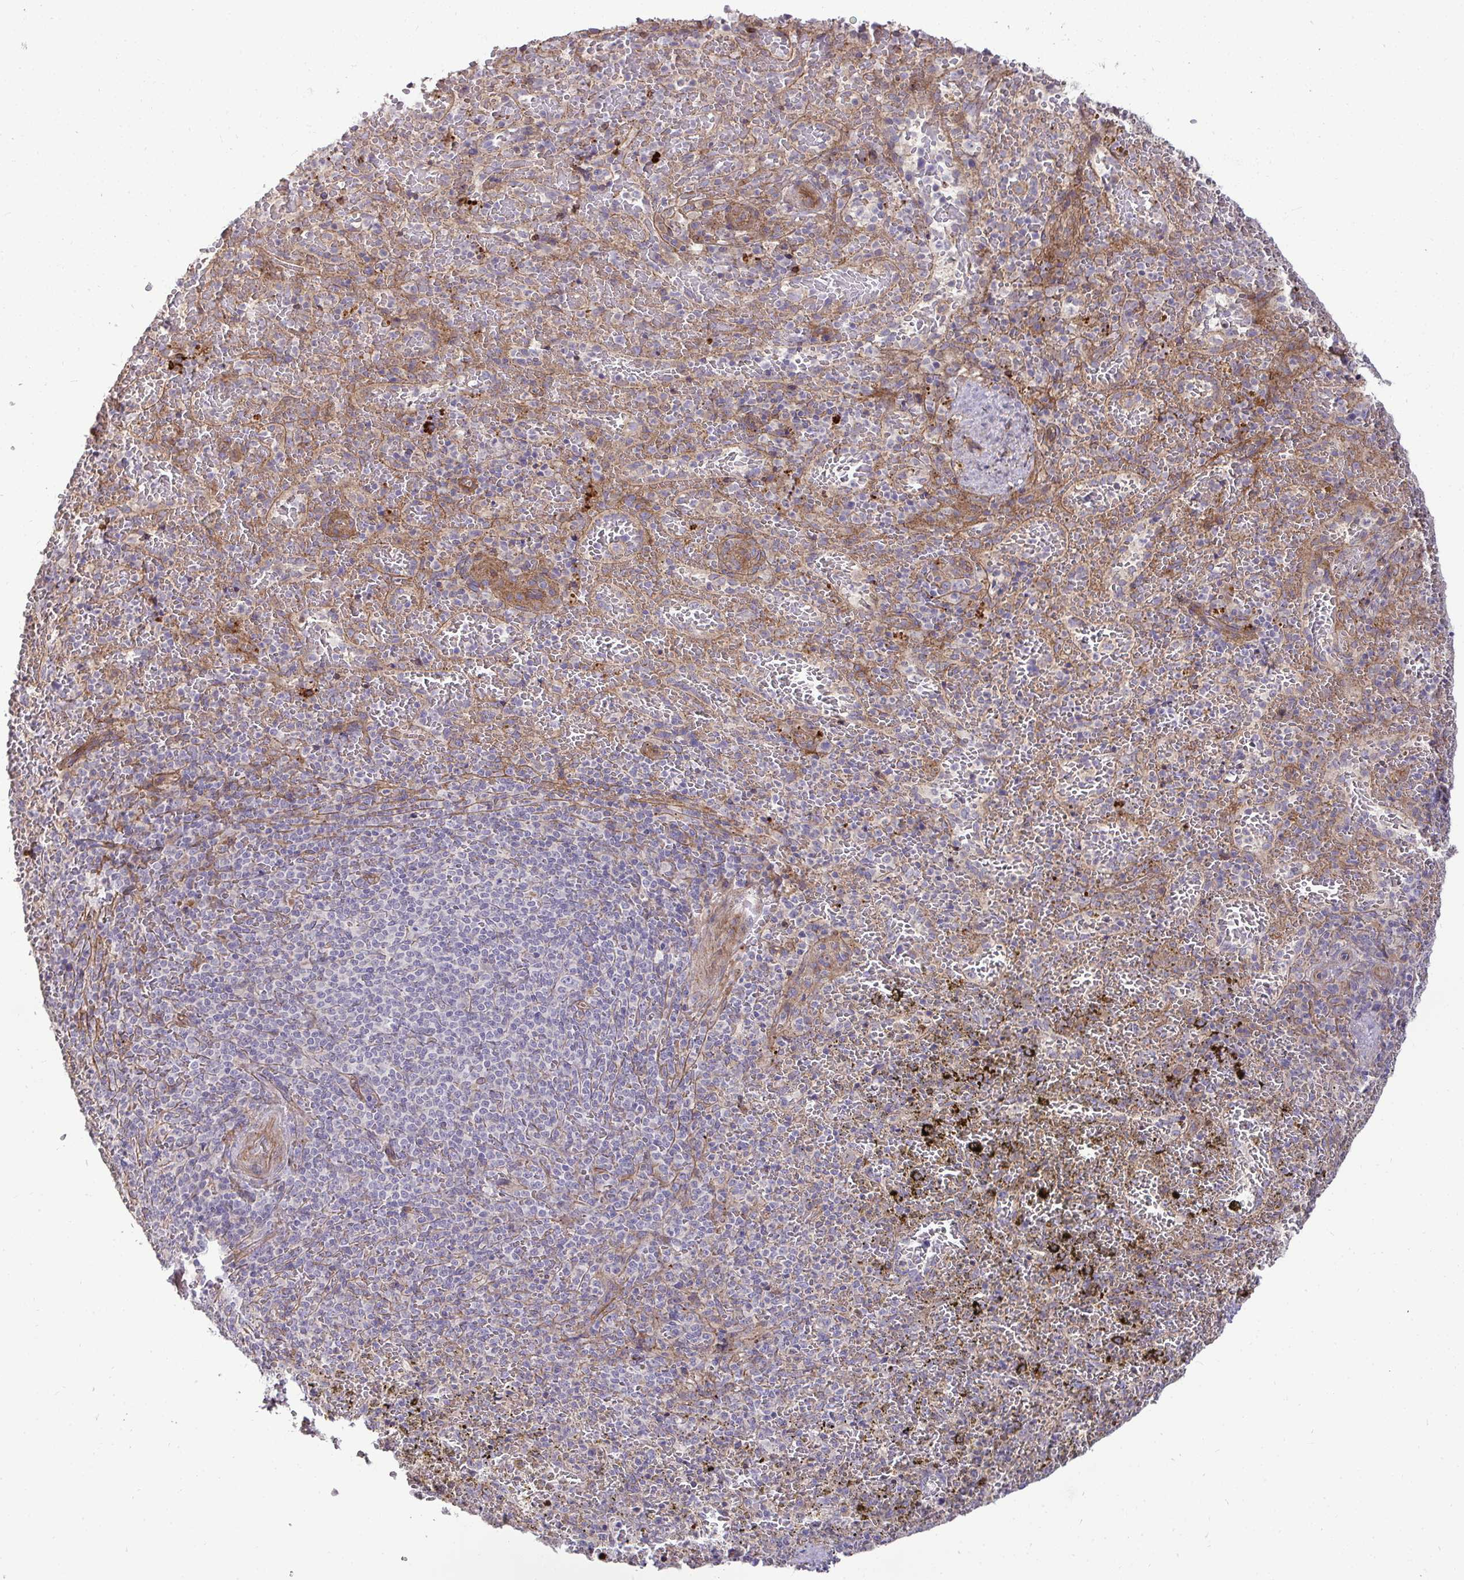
{"staining": {"intensity": "moderate", "quantity": "<25%", "location": "cytoplasmic/membranous"}, "tissue": "spleen", "cell_type": "Cells in red pulp", "image_type": "normal", "snomed": [{"axis": "morphology", "description": "Normal tissue, NOS"}, {"axis": "topography", "description": "Spleen"}], "caption": "Spleen stained for a protein (brown) displays moderate cytoplasmic/membranous positive staining in approximately <25% of cells in red pulp.", "gene": "SH2D1B", "patient": {"sex": "female", "age": 50}}